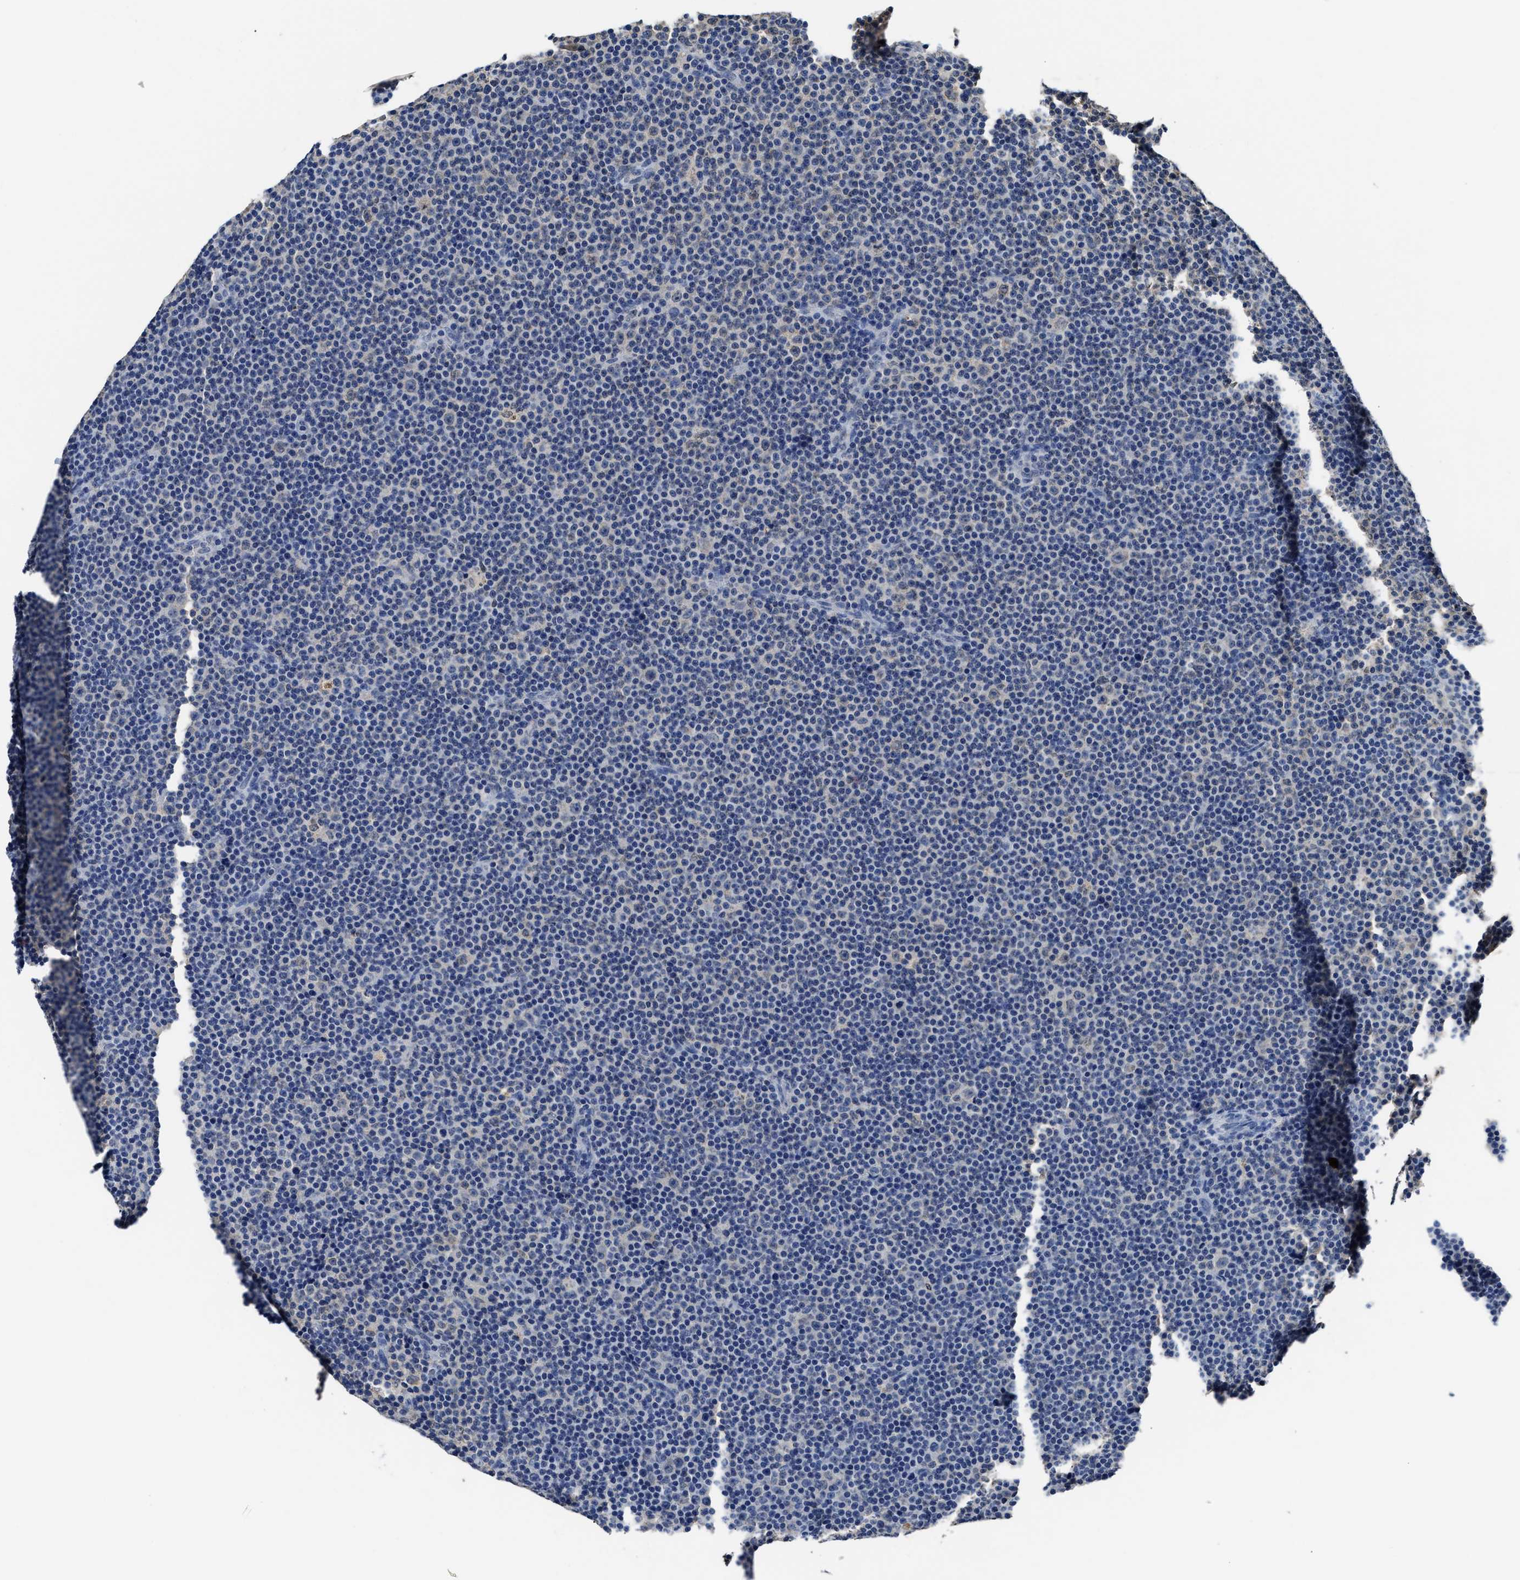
{"staining": {"intensity": "weak", "quantity": "<25%", "location": "cytoplasmic/membranous"}, "tissue": "lymphoma", "cell_type": "Tumor cells", "image_type": "cancer", "snomed": [{"axis": "morphology", "description": "Malignant lymphoma, non-Hodgkin's type, Low grade"}, {"axis": "topography", "description": "Lymph node"}], "caption": "The photomicrograph shows no staining of tumor cells in low-grade malignant lymphoma, non-Hodgkin's type.", "gene": "CTNNA1", "patient": {"sex": "female", "age": 67}}